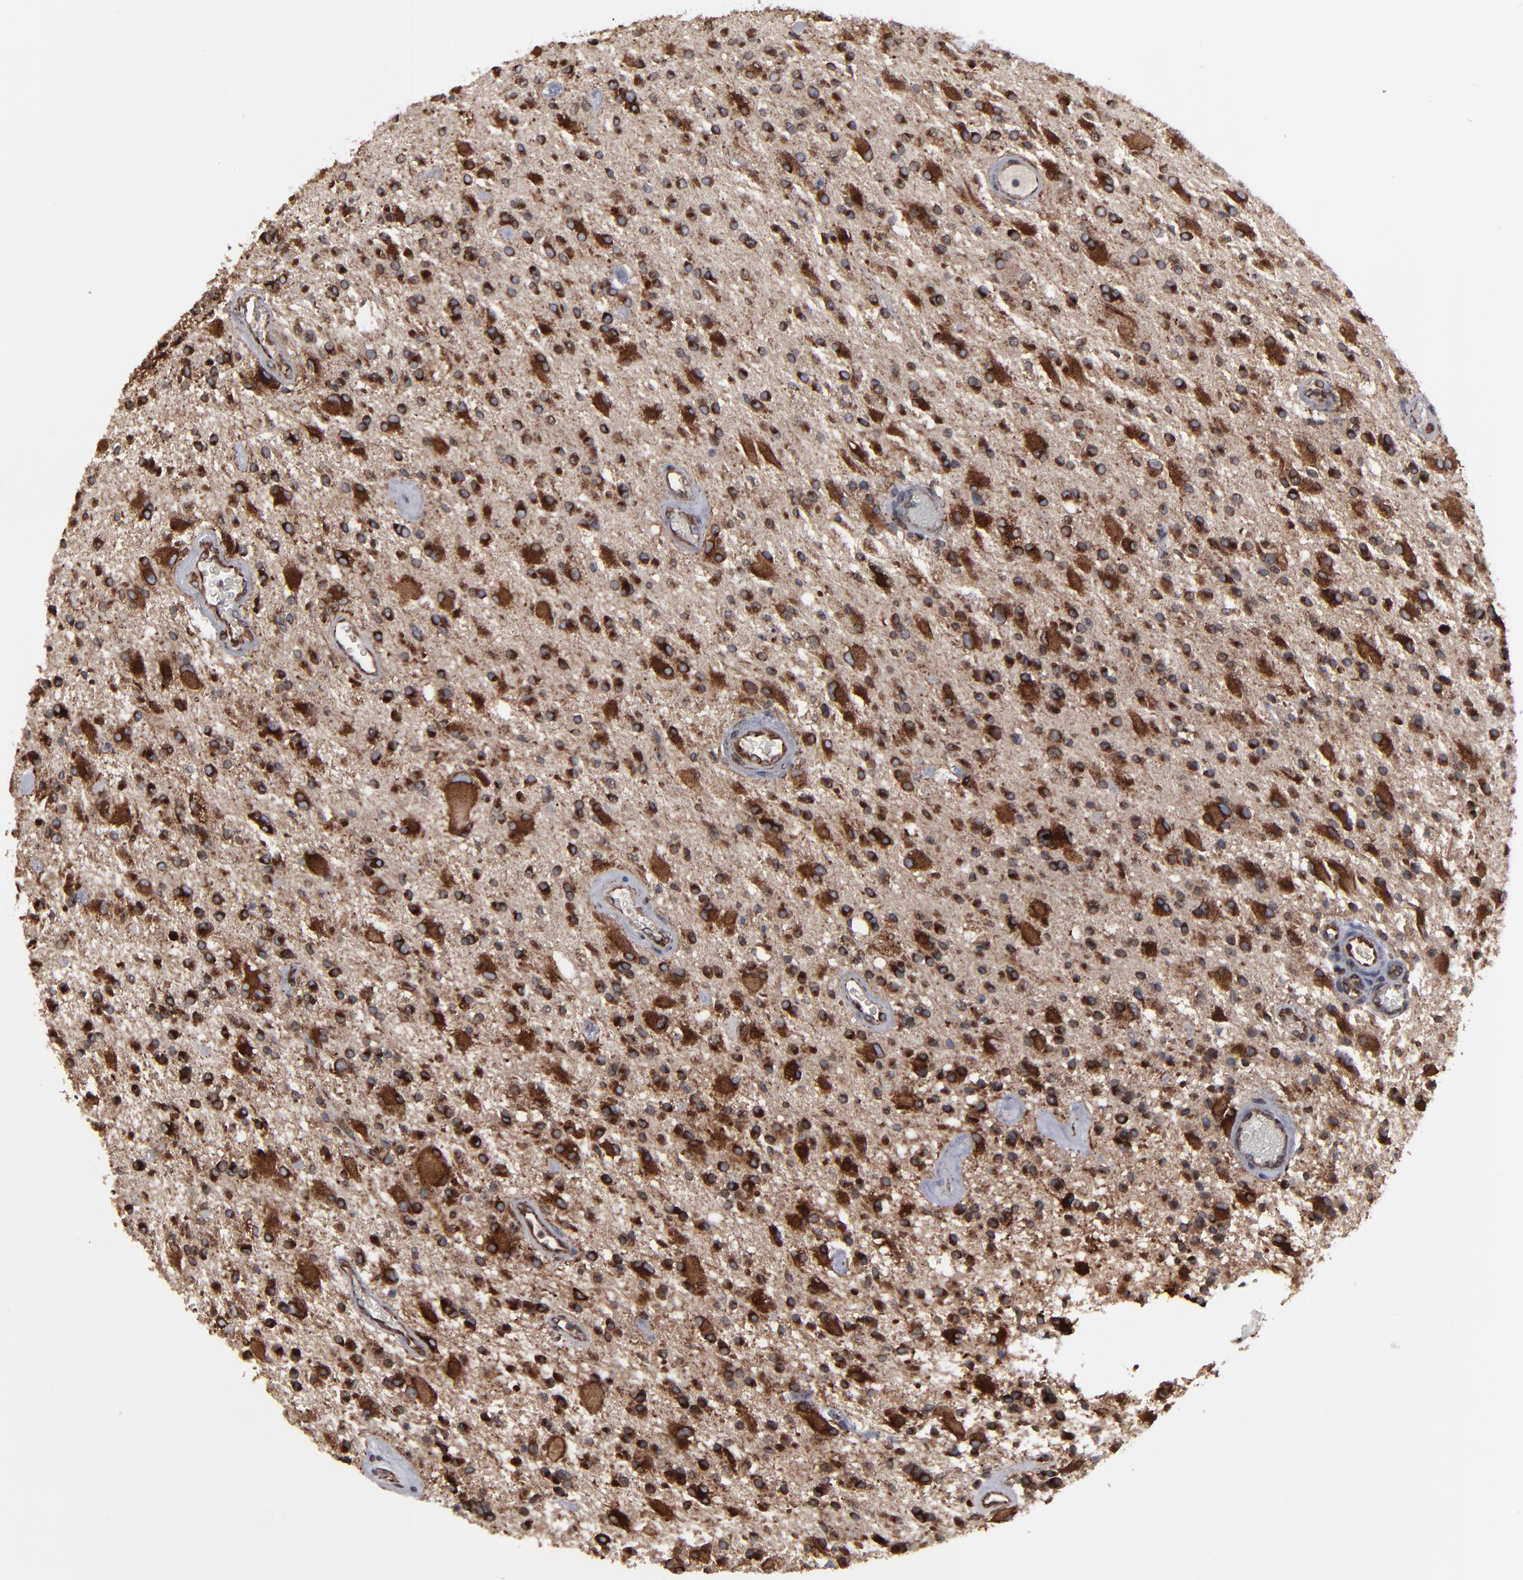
{"staining": {"intensity": "strong", "quantity": ">75%", "location": "cytoplasmic/membranous"}, "tissue": "glioma", "cell_type": "Tumor cells", "image_type": "cancer", "snomed": [{"axis": "morphology", "description": "Glioma, malignant, Low grade"}, {"axis": "topography", "description": "Brain"}], "caption": "Immunohistochemical staining of human glioma demonstrates high levels of strong cytoplasmic/membranous protein expression in approximately >75% of tumor cells.", "gene": "CNIH1", "patient": {"sex": "male", "age": 58}}